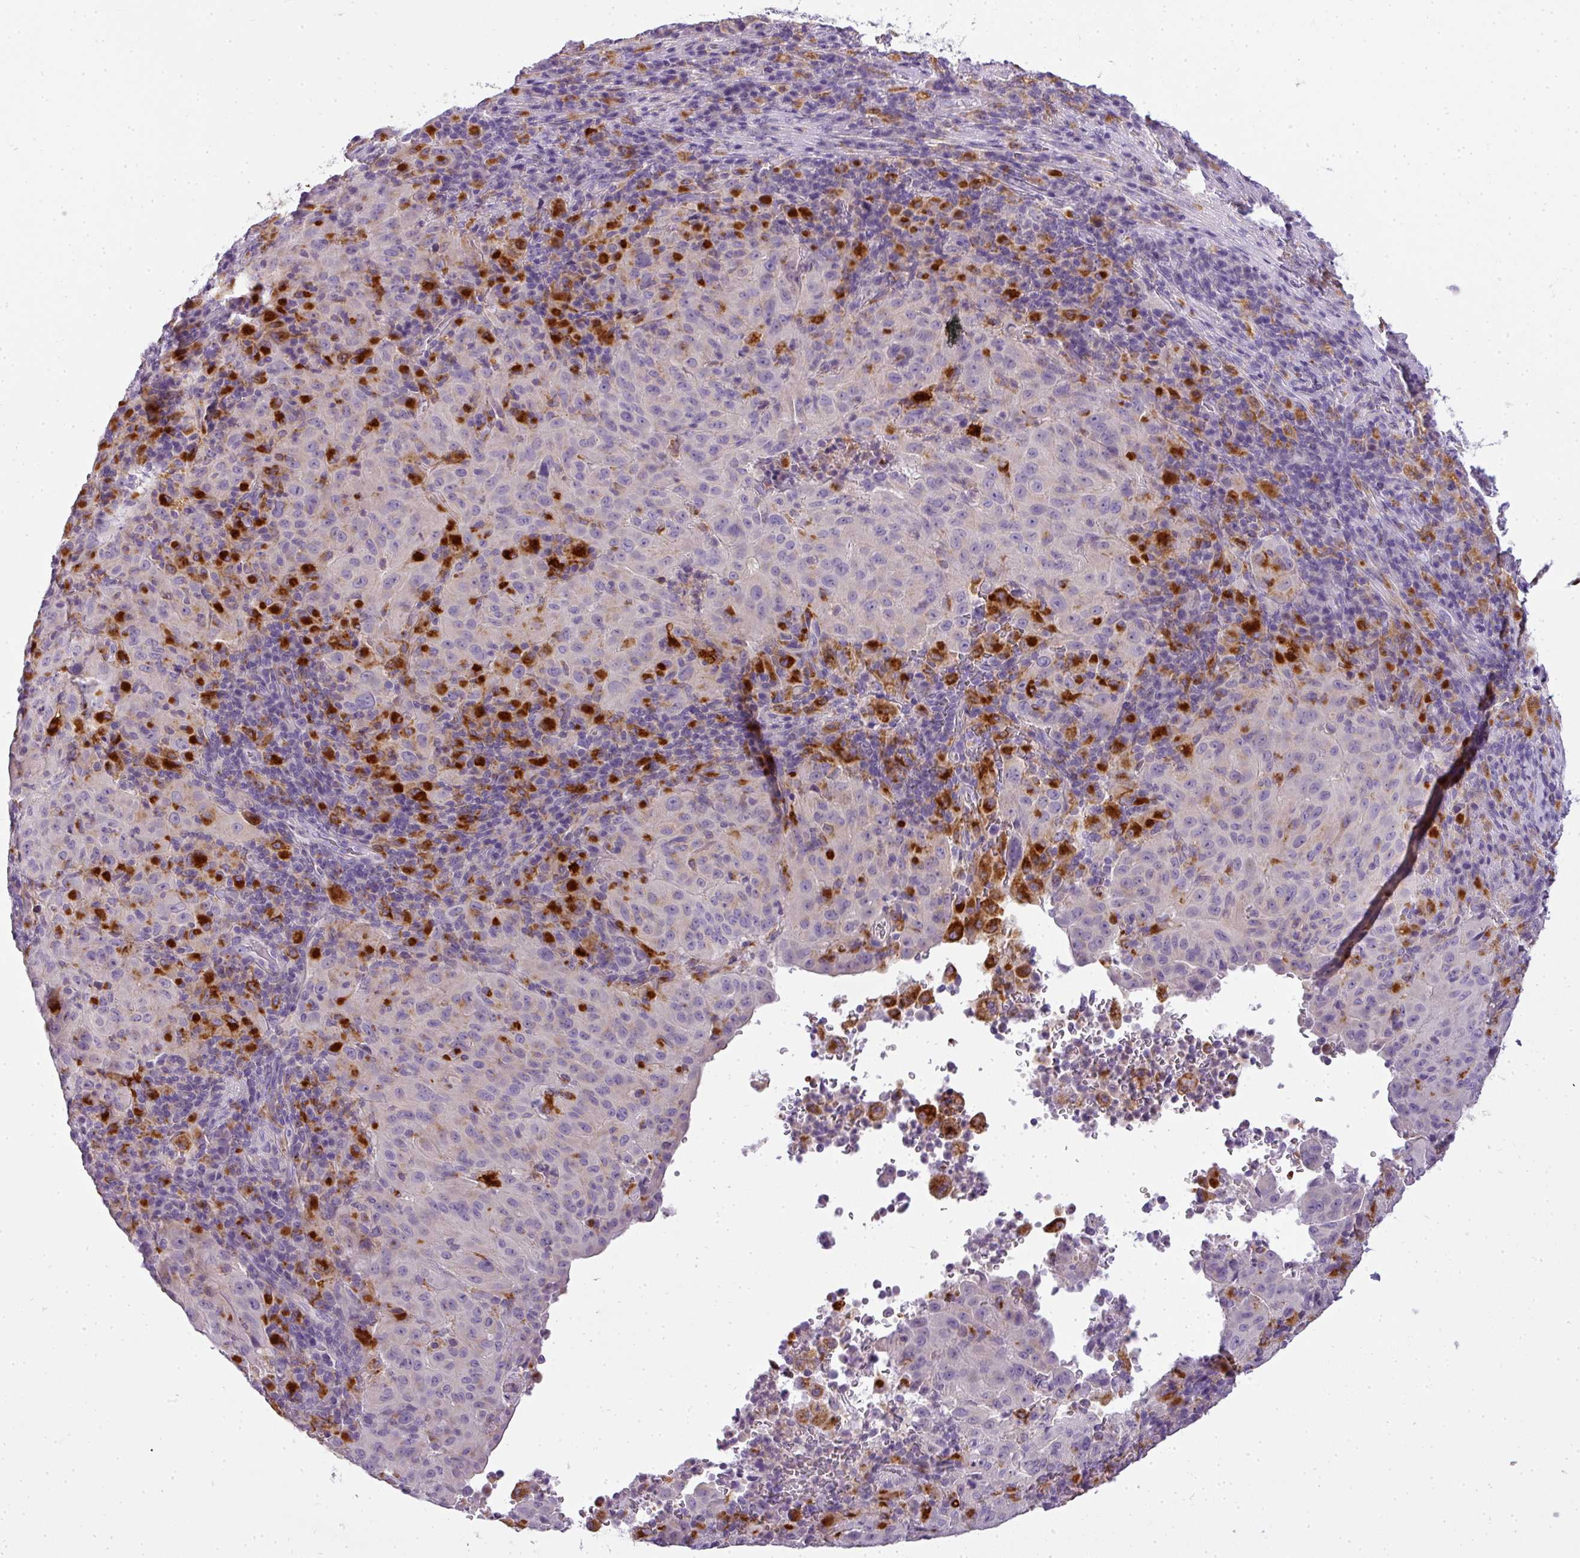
{"staining": {"intensity": "negative", "quantity": "none", "location": "none"}, "tissue": "pancreatic cancer", "cell_type": "Tumor cells", "image_type": "cancer", "snomed": [{"axis": "morphology", "description": "Adenocarcinoma, NOS"}, {"axis": "topography", "description": "Pancreas"}], "caption": "A high-resolution micrograph shows IHC staining of pancreatic adenocarcinoma, which exhibits no significant positivity in tumor cells.", "gene": "ATP6V1D", "patient": {"sex": "male", "age": 63}}